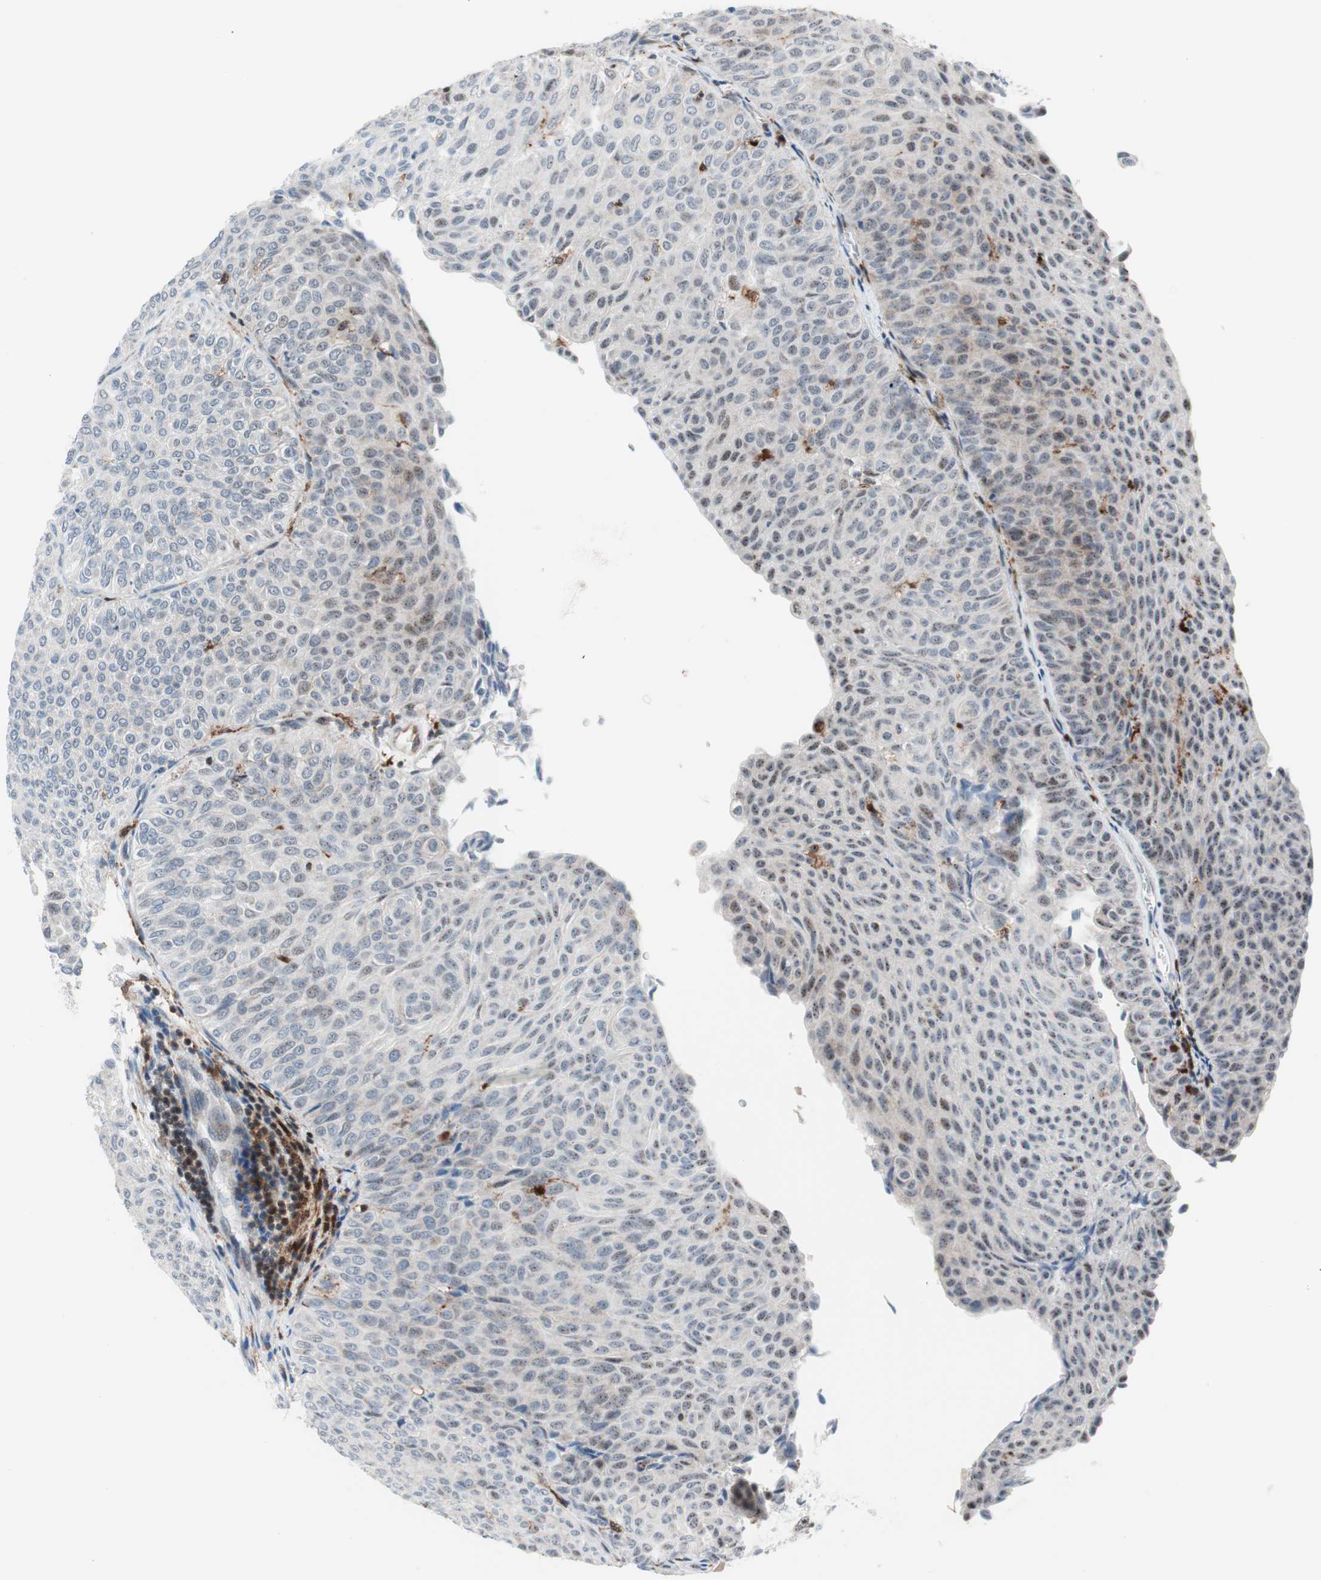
{"staining": {"intensity": "weak", "quantity": "<25%", "location": "cytoplasmic/membranous"}, "tissue": "urothelial cancer", "cell_type": "Tumor cells", "image_type": "cancer", "snomed": [{"axis": "morphology", "description": "Urothelial carcinoma, Low grade"}, {"axis": "topography", "description": "Urinary bladder"}], "caption": "Immunohistochemistry (IHC) photomicrograph of human low-grade urothelial carcinoma stained for a protein (brown), which shows no expression in tumor cells. (DAB IHC visualized using brightfield microscopy, high magnification).", "gene": "RGS10", "patient": {"sex": "male", "age": 78}}